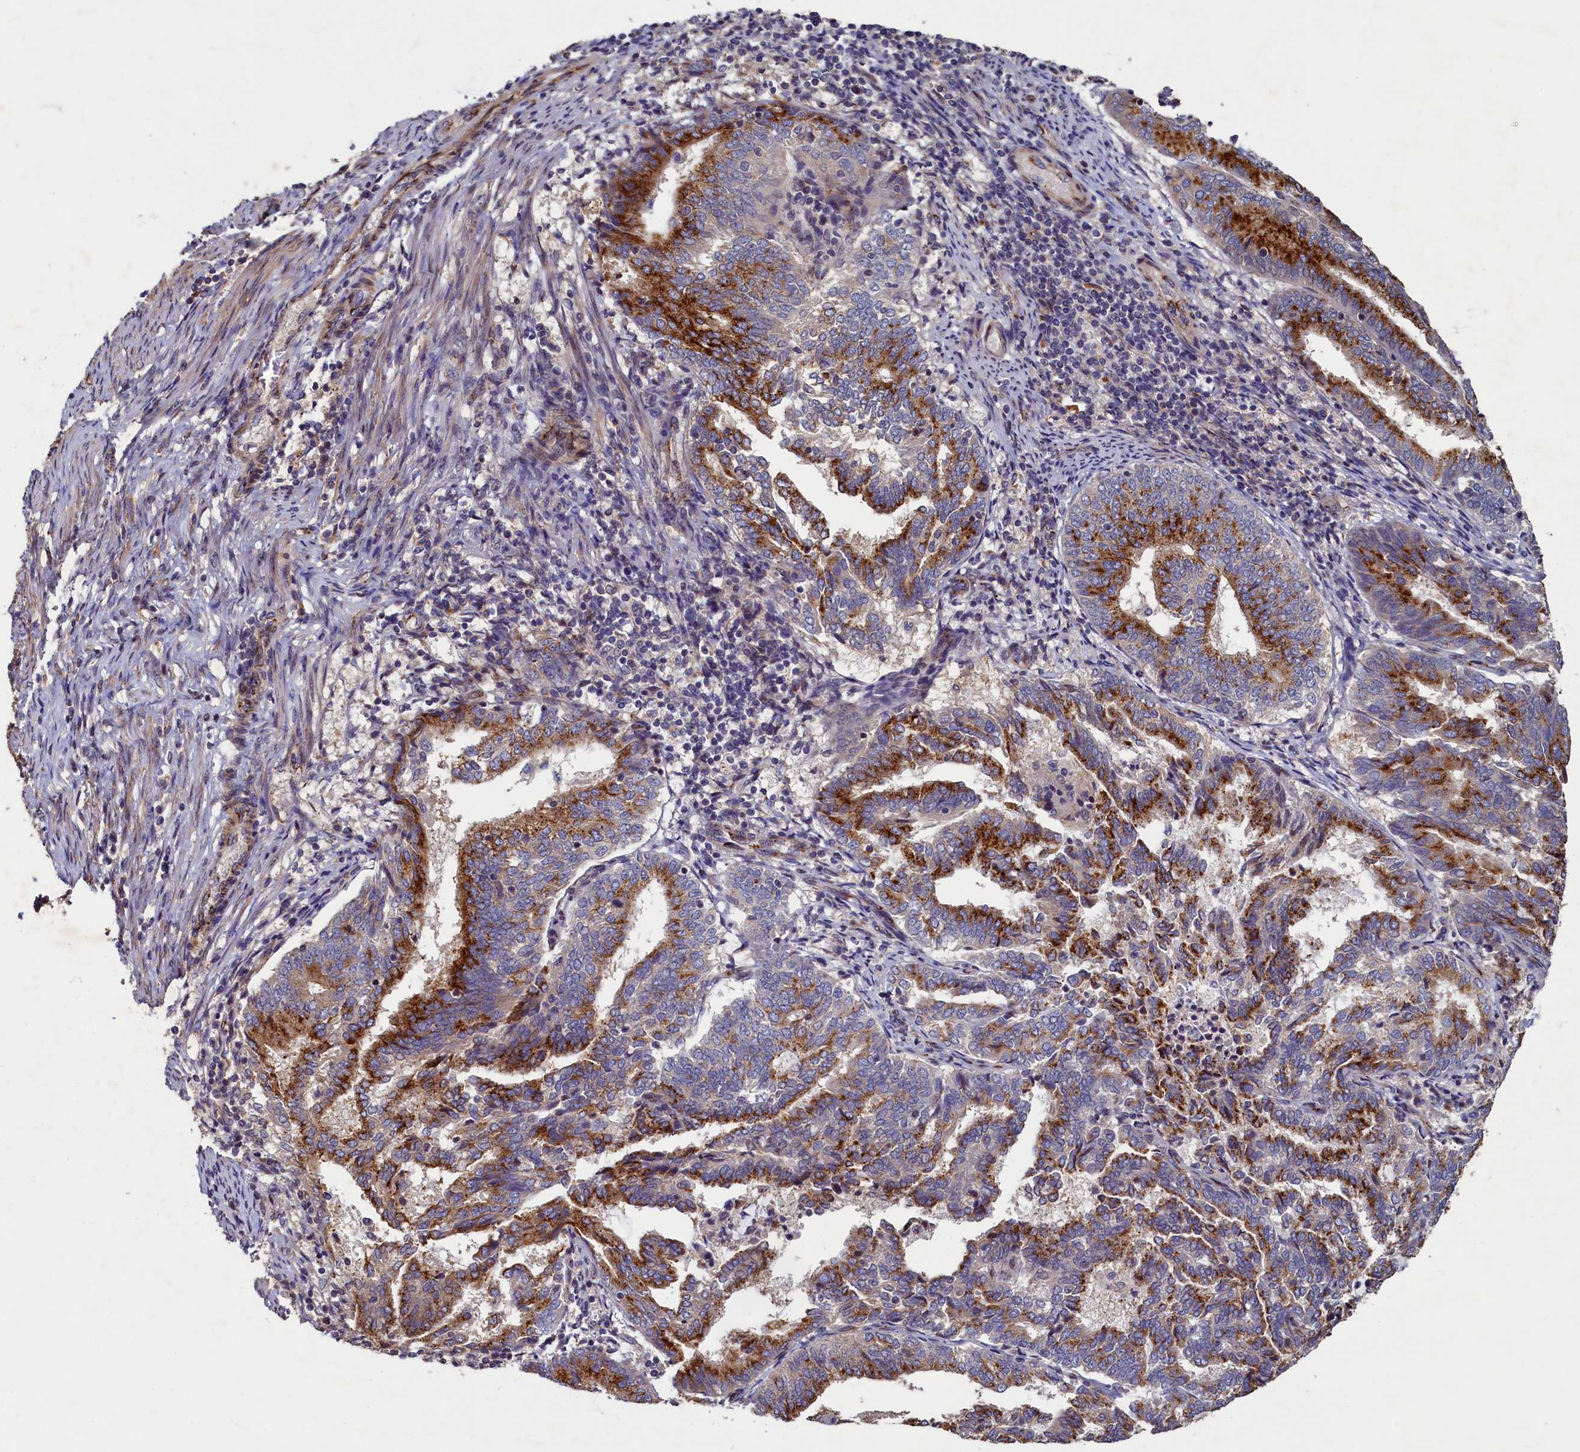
{"staining": {"intensity": "strong", "quantity": ">75%", "location": "cytoplasmic/membranous"}, "tissue": "endometrial cancer", "cell_type": "Tumor cells", "image_type": "cancer", "snomed": [{"axis": "morphology", "description": "Adenocarcinoma, NOS"}, {"axis": "topography", "description": "Endometrium"}], "caption": "Immunohistochemistry of human endometrial cancer (adenocarcinoma) exhibits high levels of strong cytoplasmic/membranous staining in about >75% of tumor cells. Using DAB (brown) and hematoxylin (blue) stains, captured at high magnification using brightfield microscopy.", "gene": "TMEM181", "patient": {"sex": "female", "age": 80}}